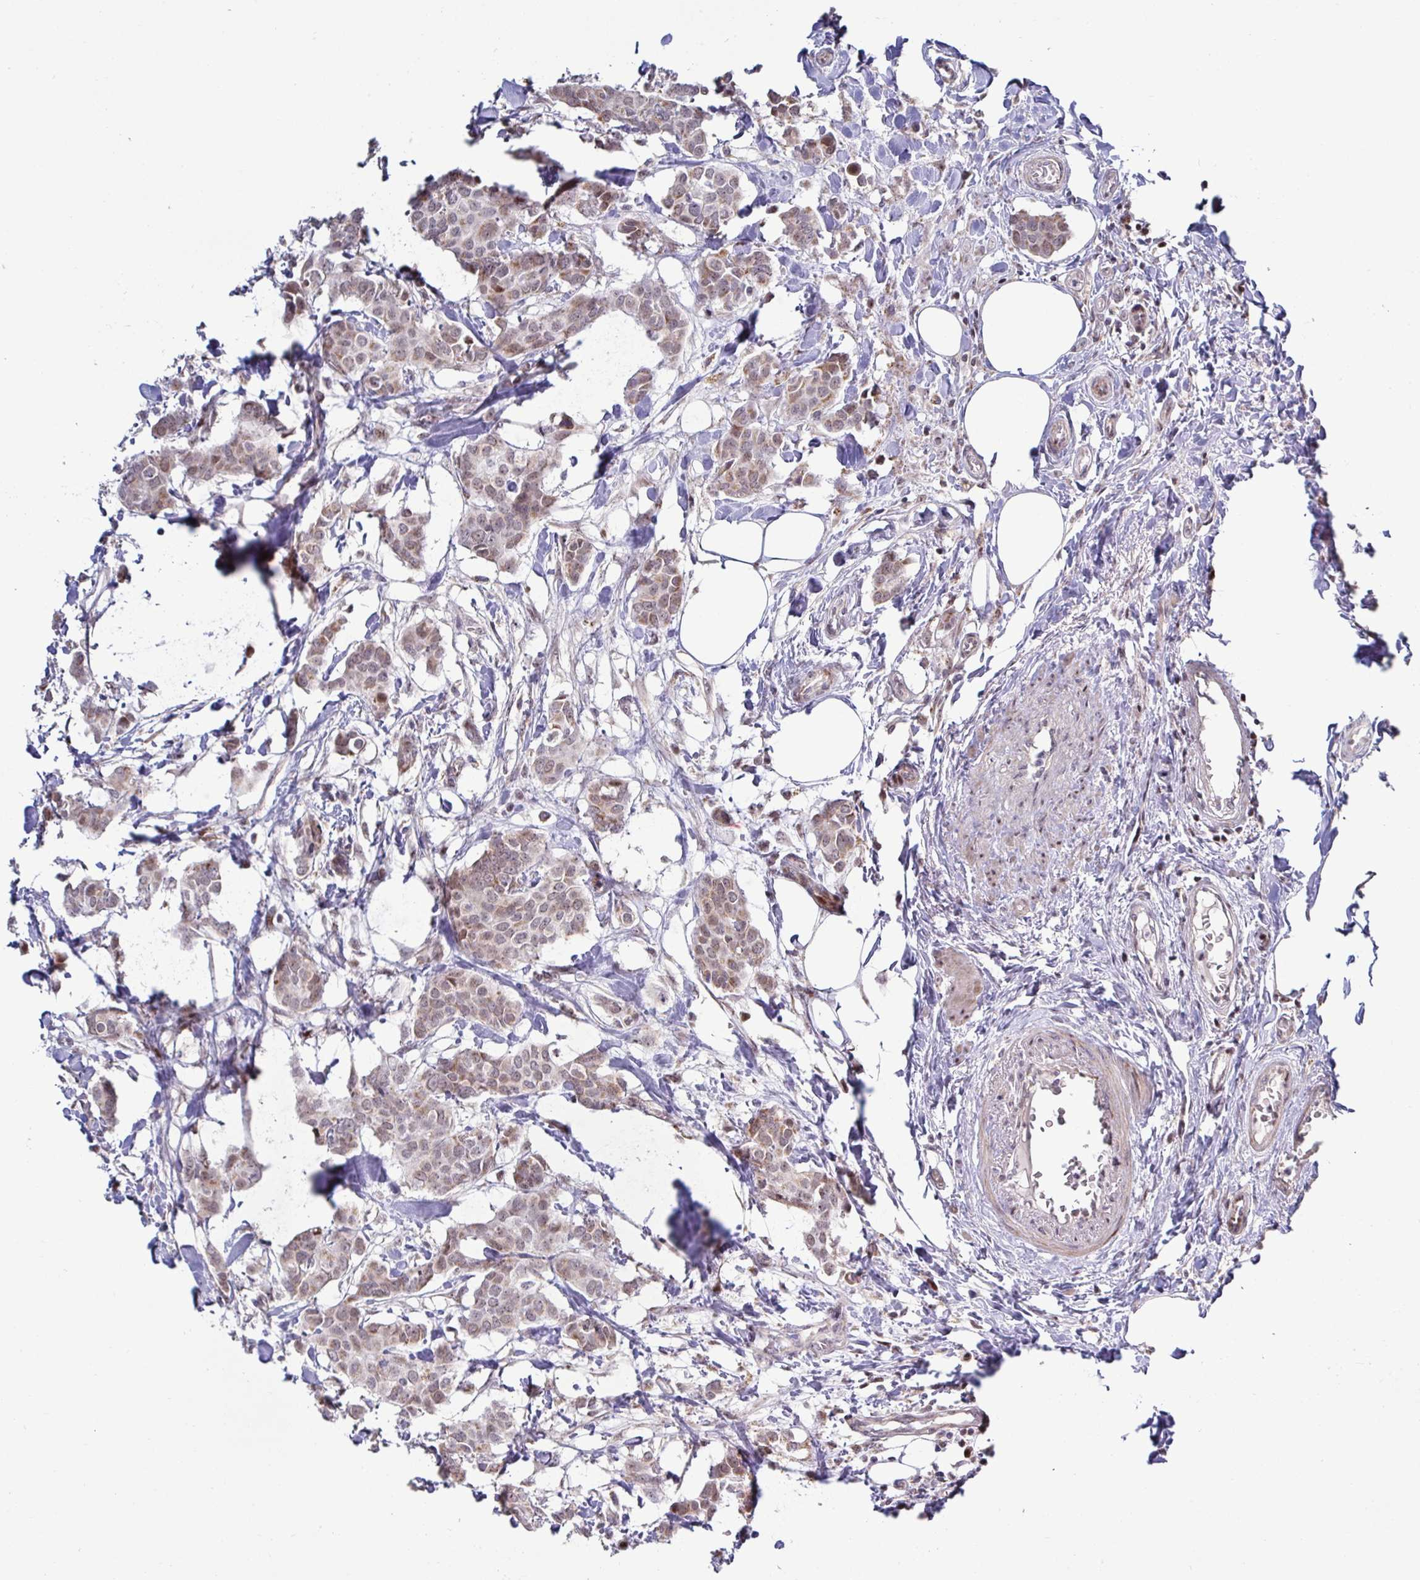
{"staining": {"intensity": "weak", "quantity": ">75%", "location": "cytoplasmic/membranous"}, "tissue": "breast cancer", "cell_type": "Tumor cells", "image_type": "cancer", "snomed": [{"axis": "morphology", "description": "Duct carcinoma"}, {"axis": "topography", "description": "Breast"}], "caption": "A brown stain highlights weak cytoplasmic/membranous staining of a protein in human breast cancer tumor cells.", "gene": "DZIP1", "patient": {"sex": "female", "age": 62}}